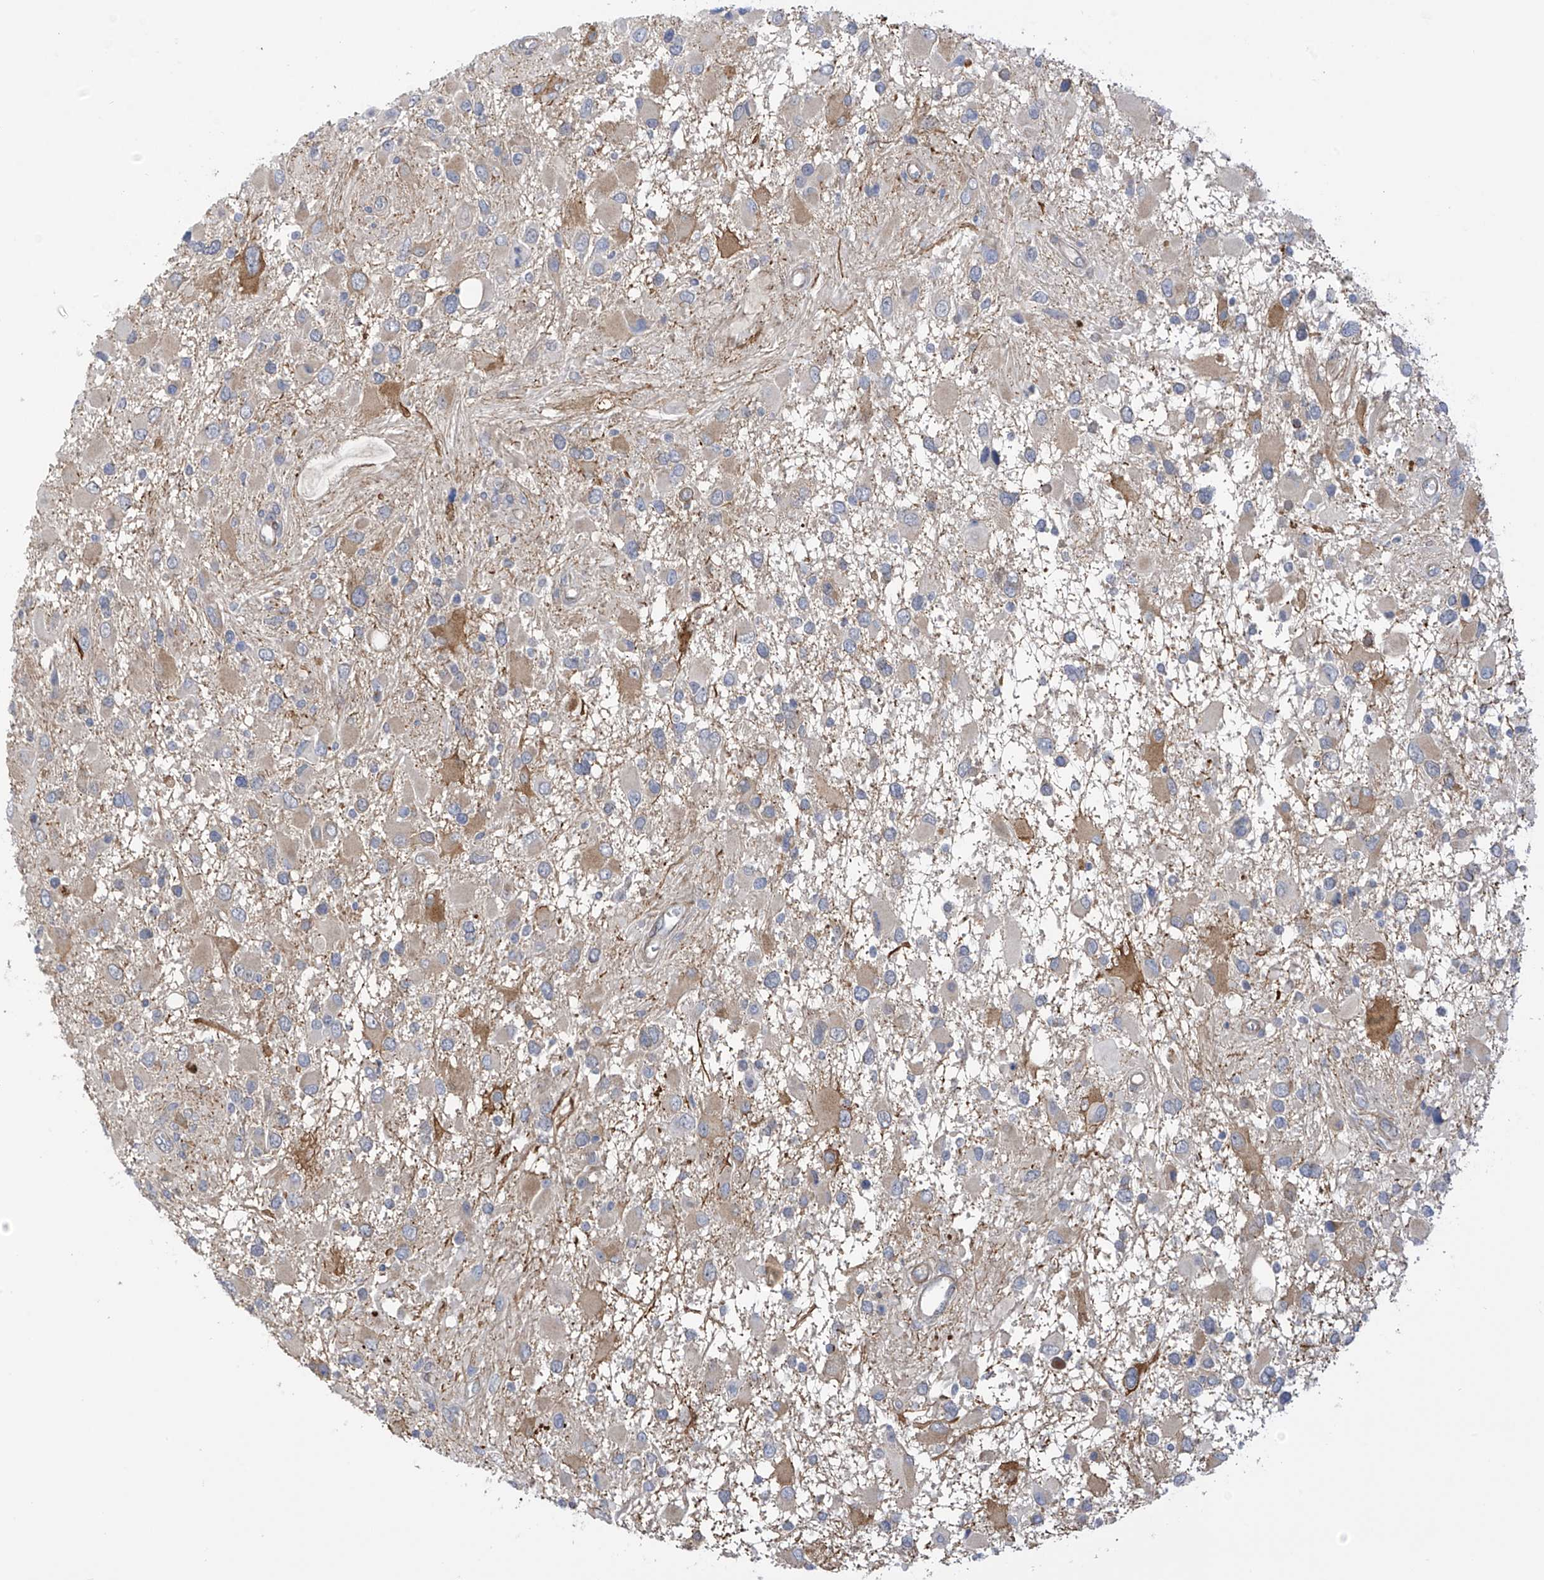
{"staining": {"intensity": "weak", "quantity": "<25%", "location": "cytoplasmic/membranous"}, "tissue": "glioma", "cell_type": "Tumor cells", "image_type": "cancer", "snomed": [{"axis": "morphology", "description": "Glioma, malignant, High grade"}, {"axis": "topography", "description": "Brain"}], "caption": "Malignant high-grade glioma was stained to show a protein in brown. There is no significant staining in tumor cells. (DAB IHC visualized using brightfield microscopy, high magnification).", "gene": "ZNF641", "patient": {"sex": "male", "age": 53}}